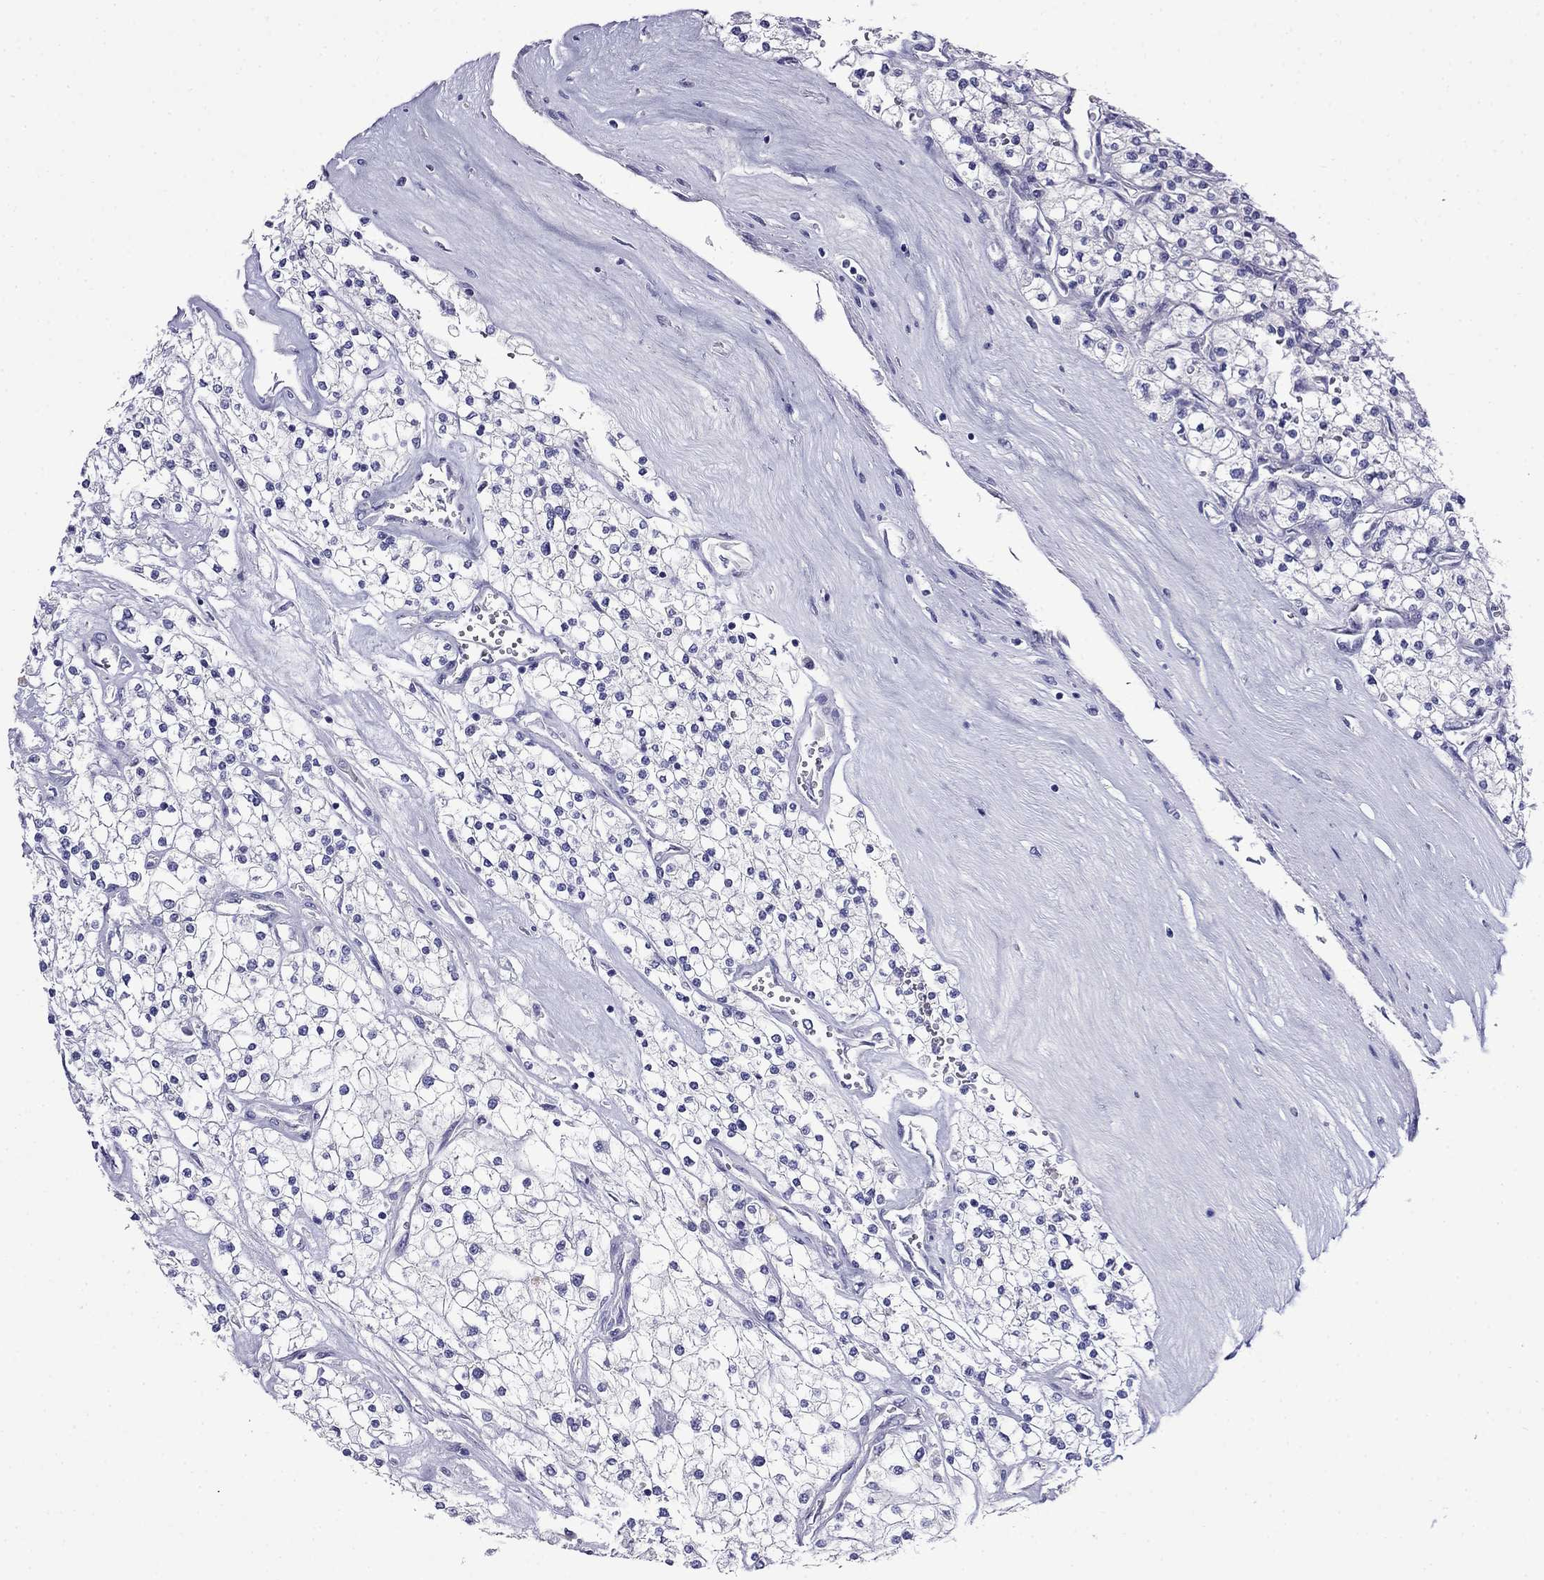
{"staining": {"intensity": "negative", "quantity": "none", "location": "none"}, "tissue": "renal cancer", "cell_type": "Tumor cells", "image_type": "cancer", "snomed": [{"axis": "morphology", "description": "Adenocarcinoma, NOS"}, {"axis": "topography", "description": "Kidney"}], "caption": "The immunohistochemistry (IHC) photomicrograph has no significant staining in tumor cells of renal cancer tissue.", "gene": "MYO15A", "patient": {"sex": "male", "age": 80}}